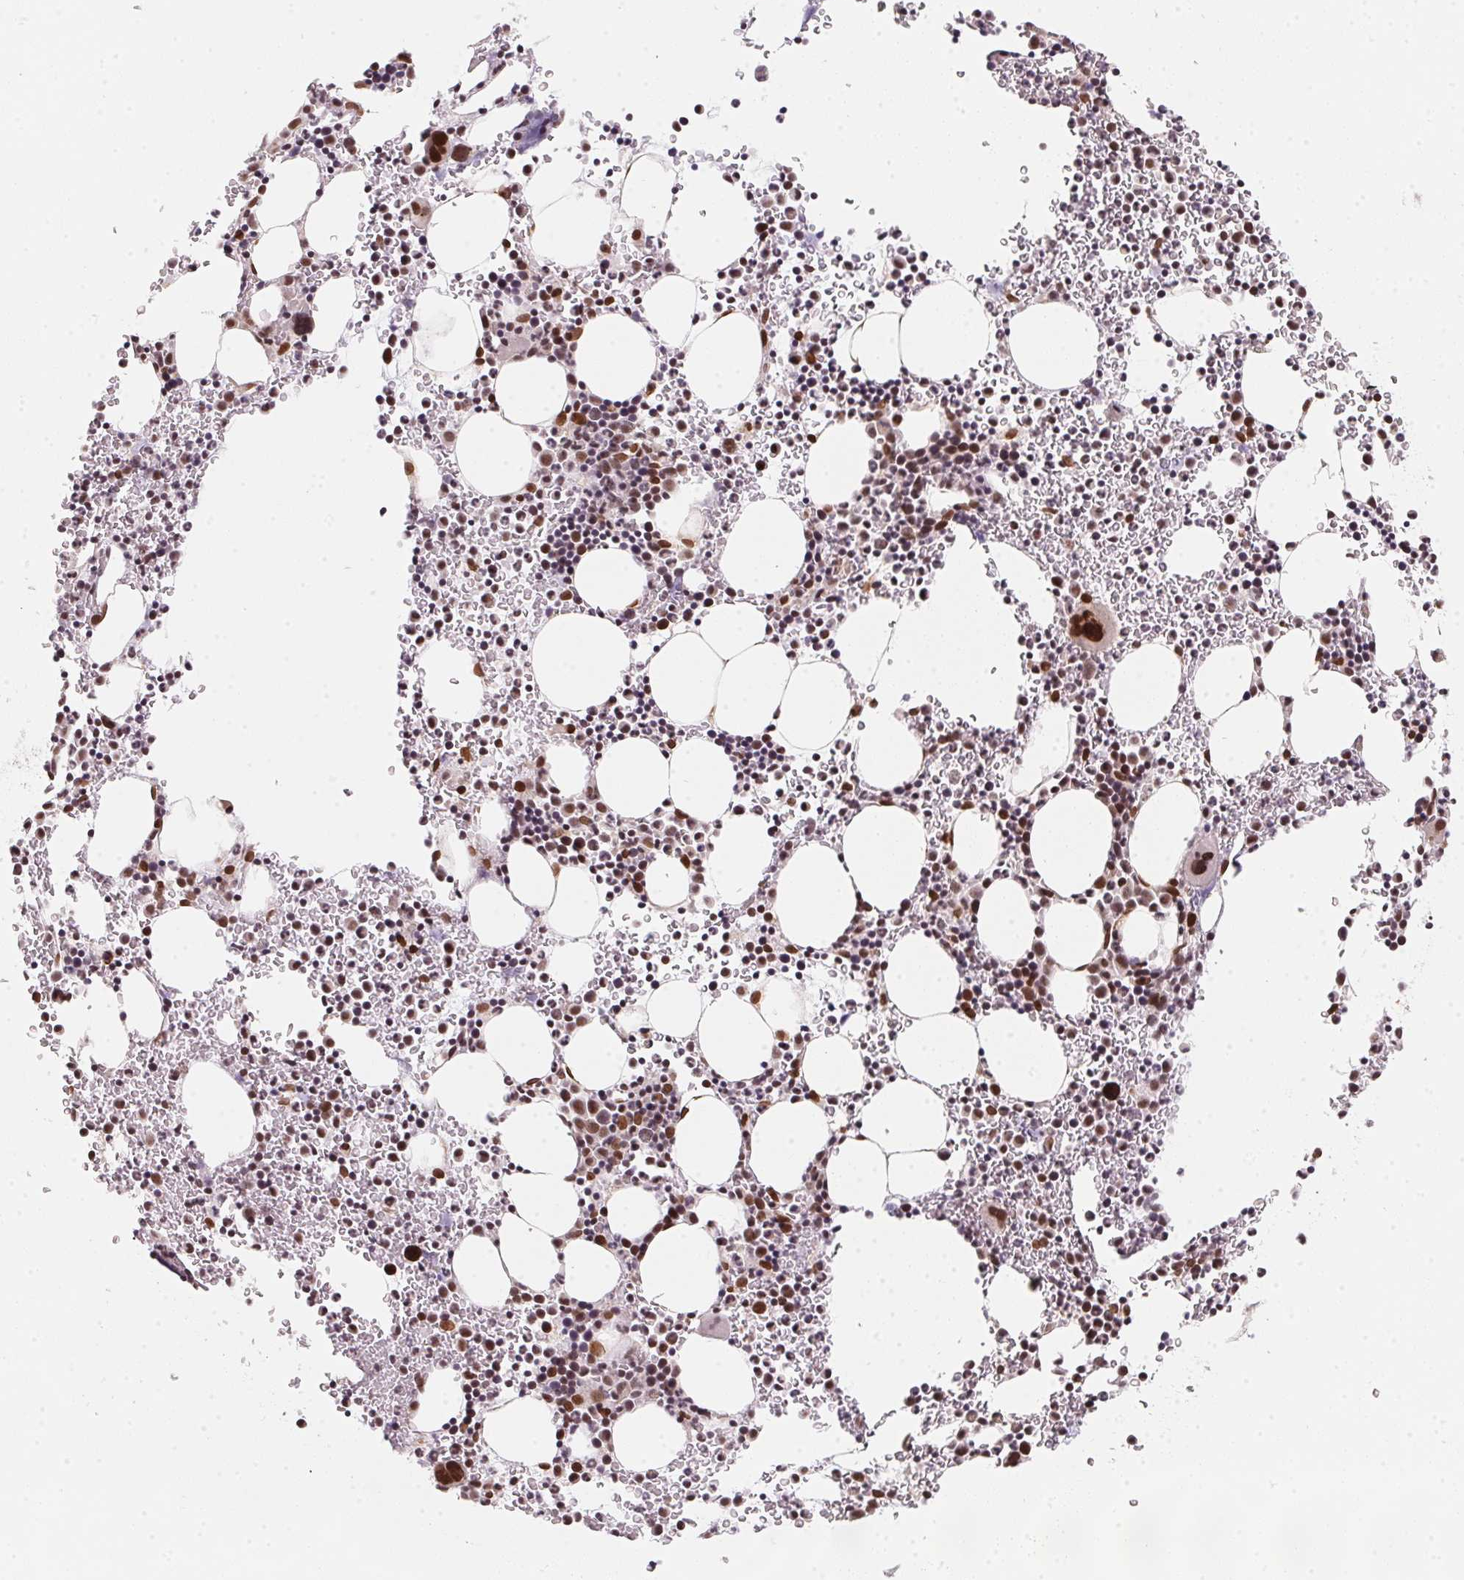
{"staining": {"intensity": "strong", "quantity": "<25%", "location": "nuclear"}, "tissue": "bone marrow", "cell_type": "Hematopoietic cells", "image_type": "normal", "snomed": [{"axis": "morphology", "description": "Normal tissue, NOS"}, {"axis": "topography", "description": "Bone marrow"}], "caption": "An immunohistochemistry (IHC) histopathology image of normal tissue is shown. Protein staining in brown labels strong nuclear positivity in bone marrow within hematopoietic cells.", "gene": "SAP30BP", "patient": {"sex": "male", "age": 58}}